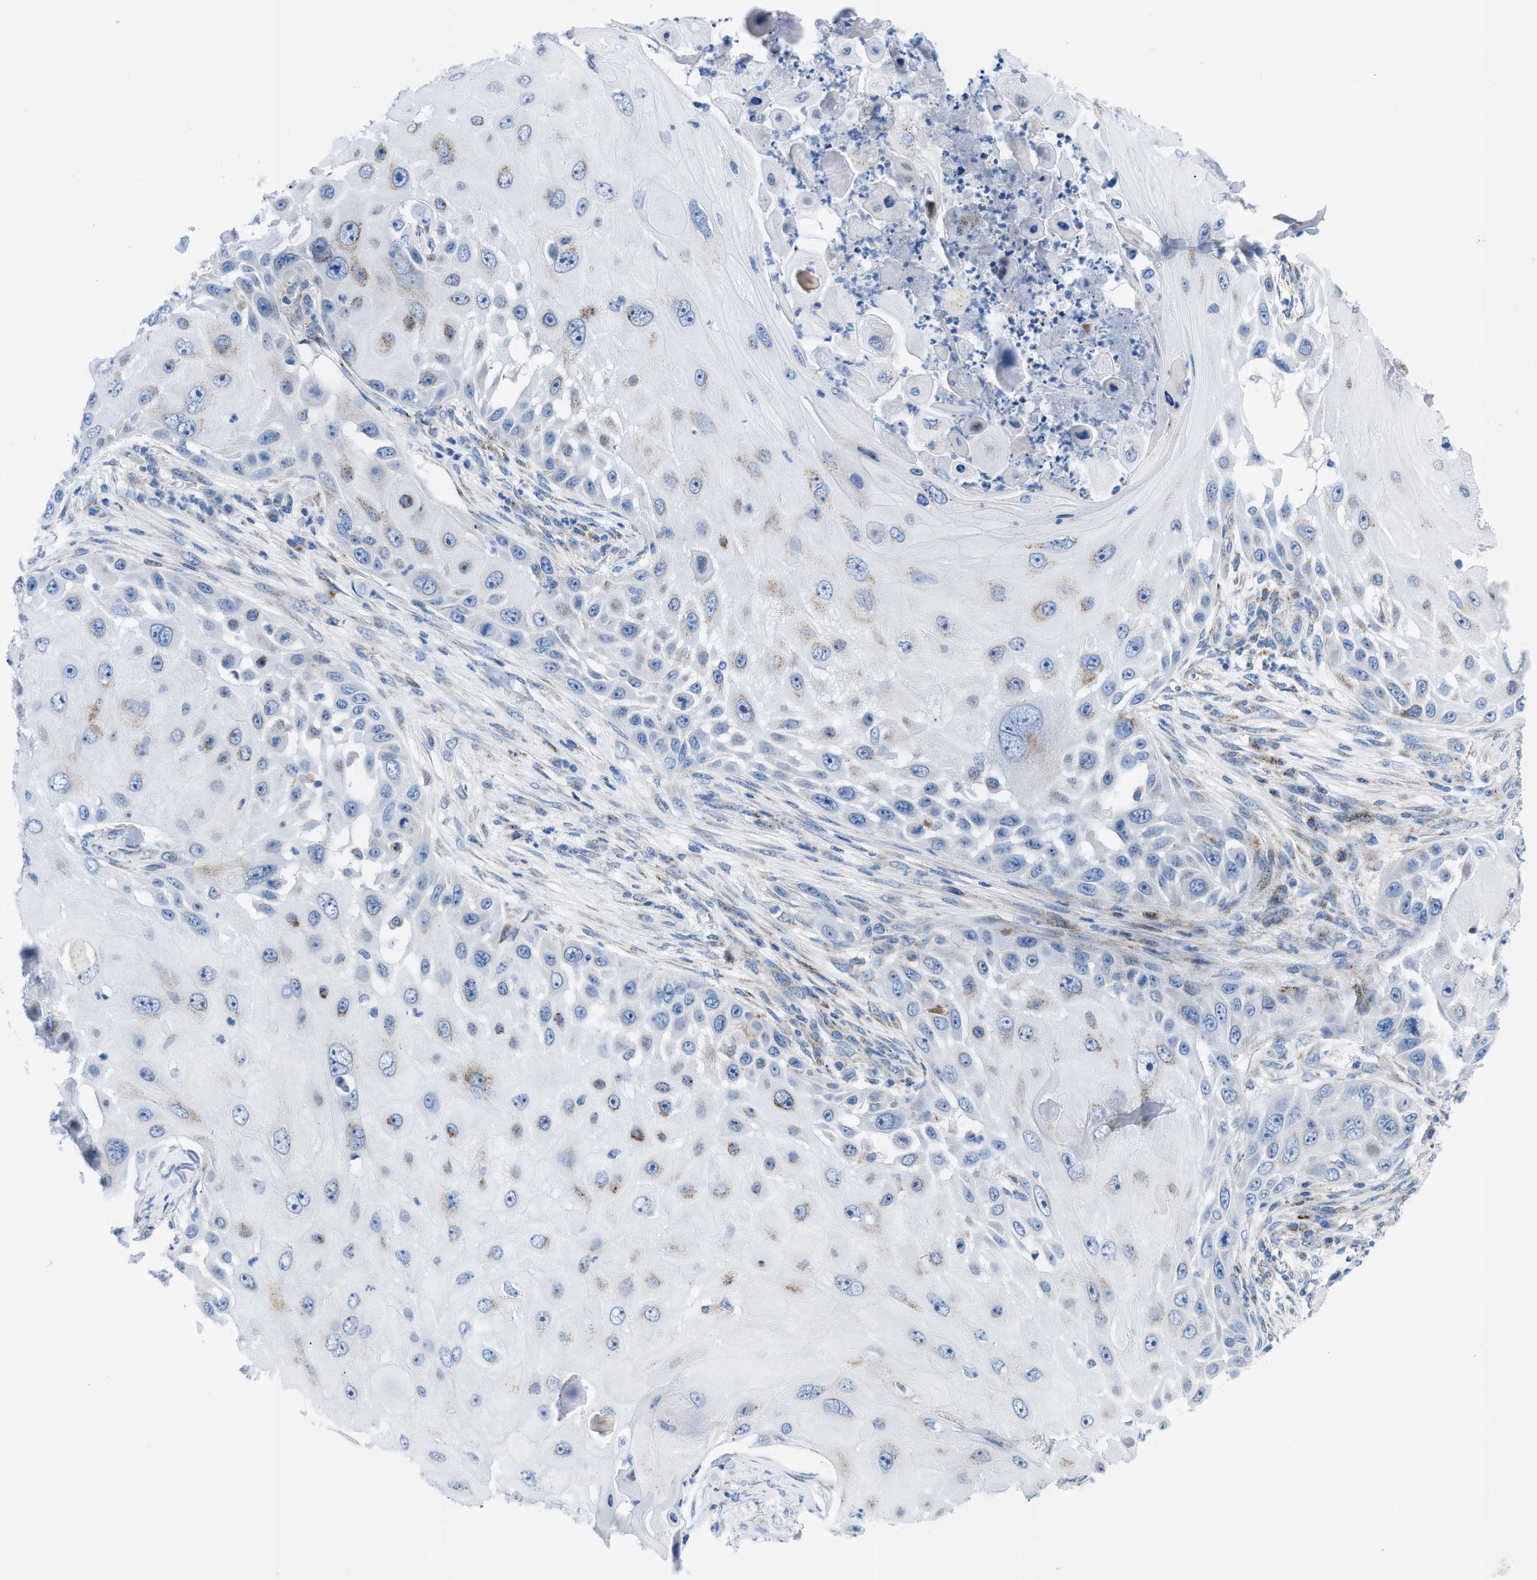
{"staining": {"intensity": "negative", "quantity": "none", "location": "none"}, "tissue": "skin cancer", "cell_type": "Tumor cells", "image_type": "cancer", "snomed": [{"axis": "morphology", "description": "Squamous cell carcinoma, NOS"}, {"axis": "topography", "description": "Skin"}], "caption": "Immunohistochemistry (IHC) of human skin cancer (squamous cell carcinoma) exhibits no expression in tumor cells.", "gene": "RBBP9", "patient": {"sex": "female", "age": 44}}